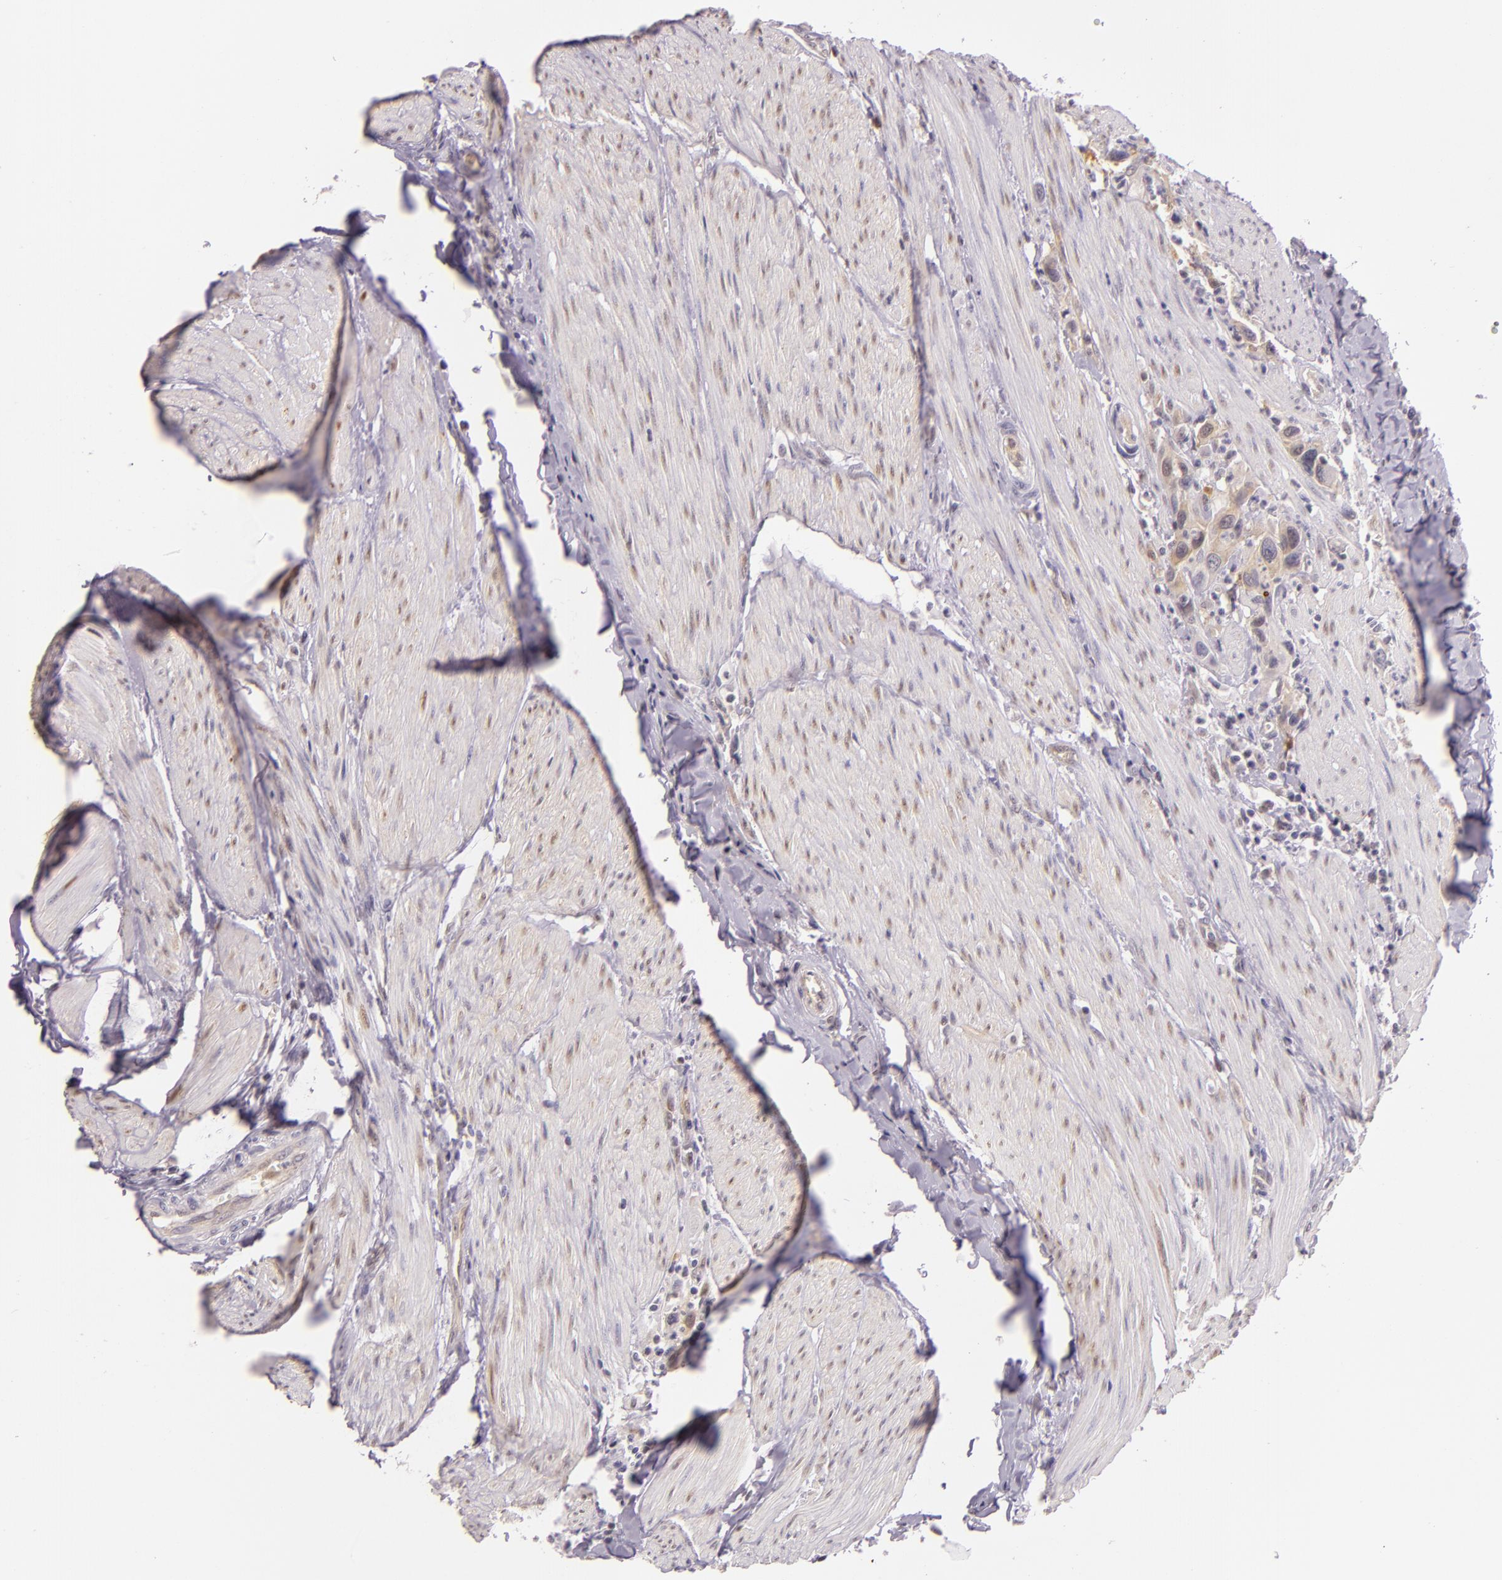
{"staining": {"intensity": "moderate", "quantity": "25%-75%", "location": "nuclear"}, "tissue": "urothelial cancer", "cell_type": "Tumor cells", "image_type": "cancer", "snomed": [{"axis": "morphology", "description": "Urothelial carcinoma, High grade"}, {"axis": "topography", "description": "Urinary bladder"}], "caption": "High-grade urothelial carcinoma stained for a protein (brown) shows moderate nuclear positive expression in about 25%-75% of tumor cells.", "gene": "HSPA8", "patient": {"sex": "male", "age": 66}}